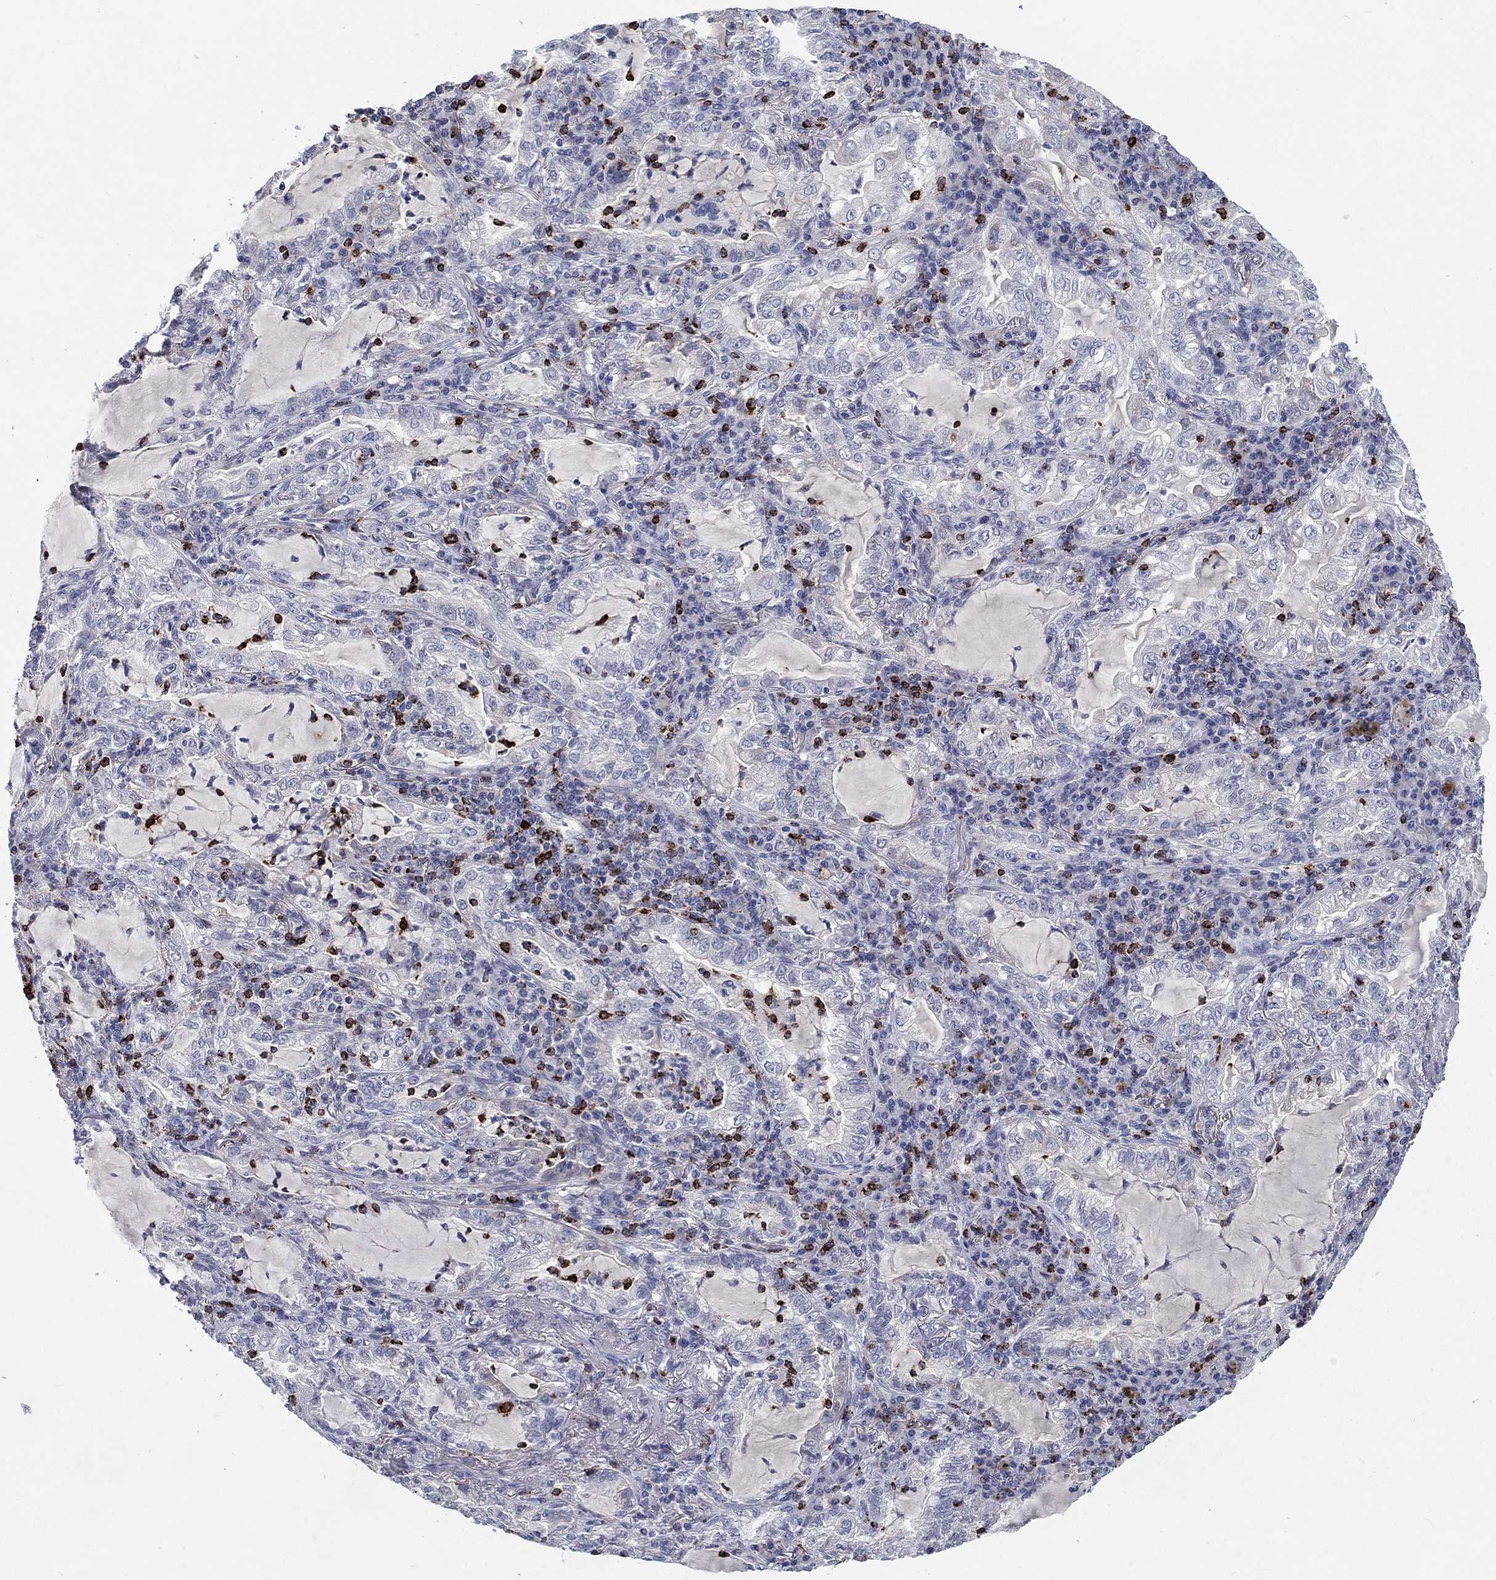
{"staining": {"intensity": "negative", "quantity": "none", "location": "none"}, "tissue": "lung cancer", "cell_type": "Tumor cells", "image_type": "cancer", "snomed": [{"axis": "morphology", "description": "Adenocarcinoma, NOS"}, {"axis": "topography", "description": "Lung"}], "caption": "There is no significant staining in tumor cells of lung cancer.", "gene": "GZMA", "patient": {"sex": "female", "age": 73}}